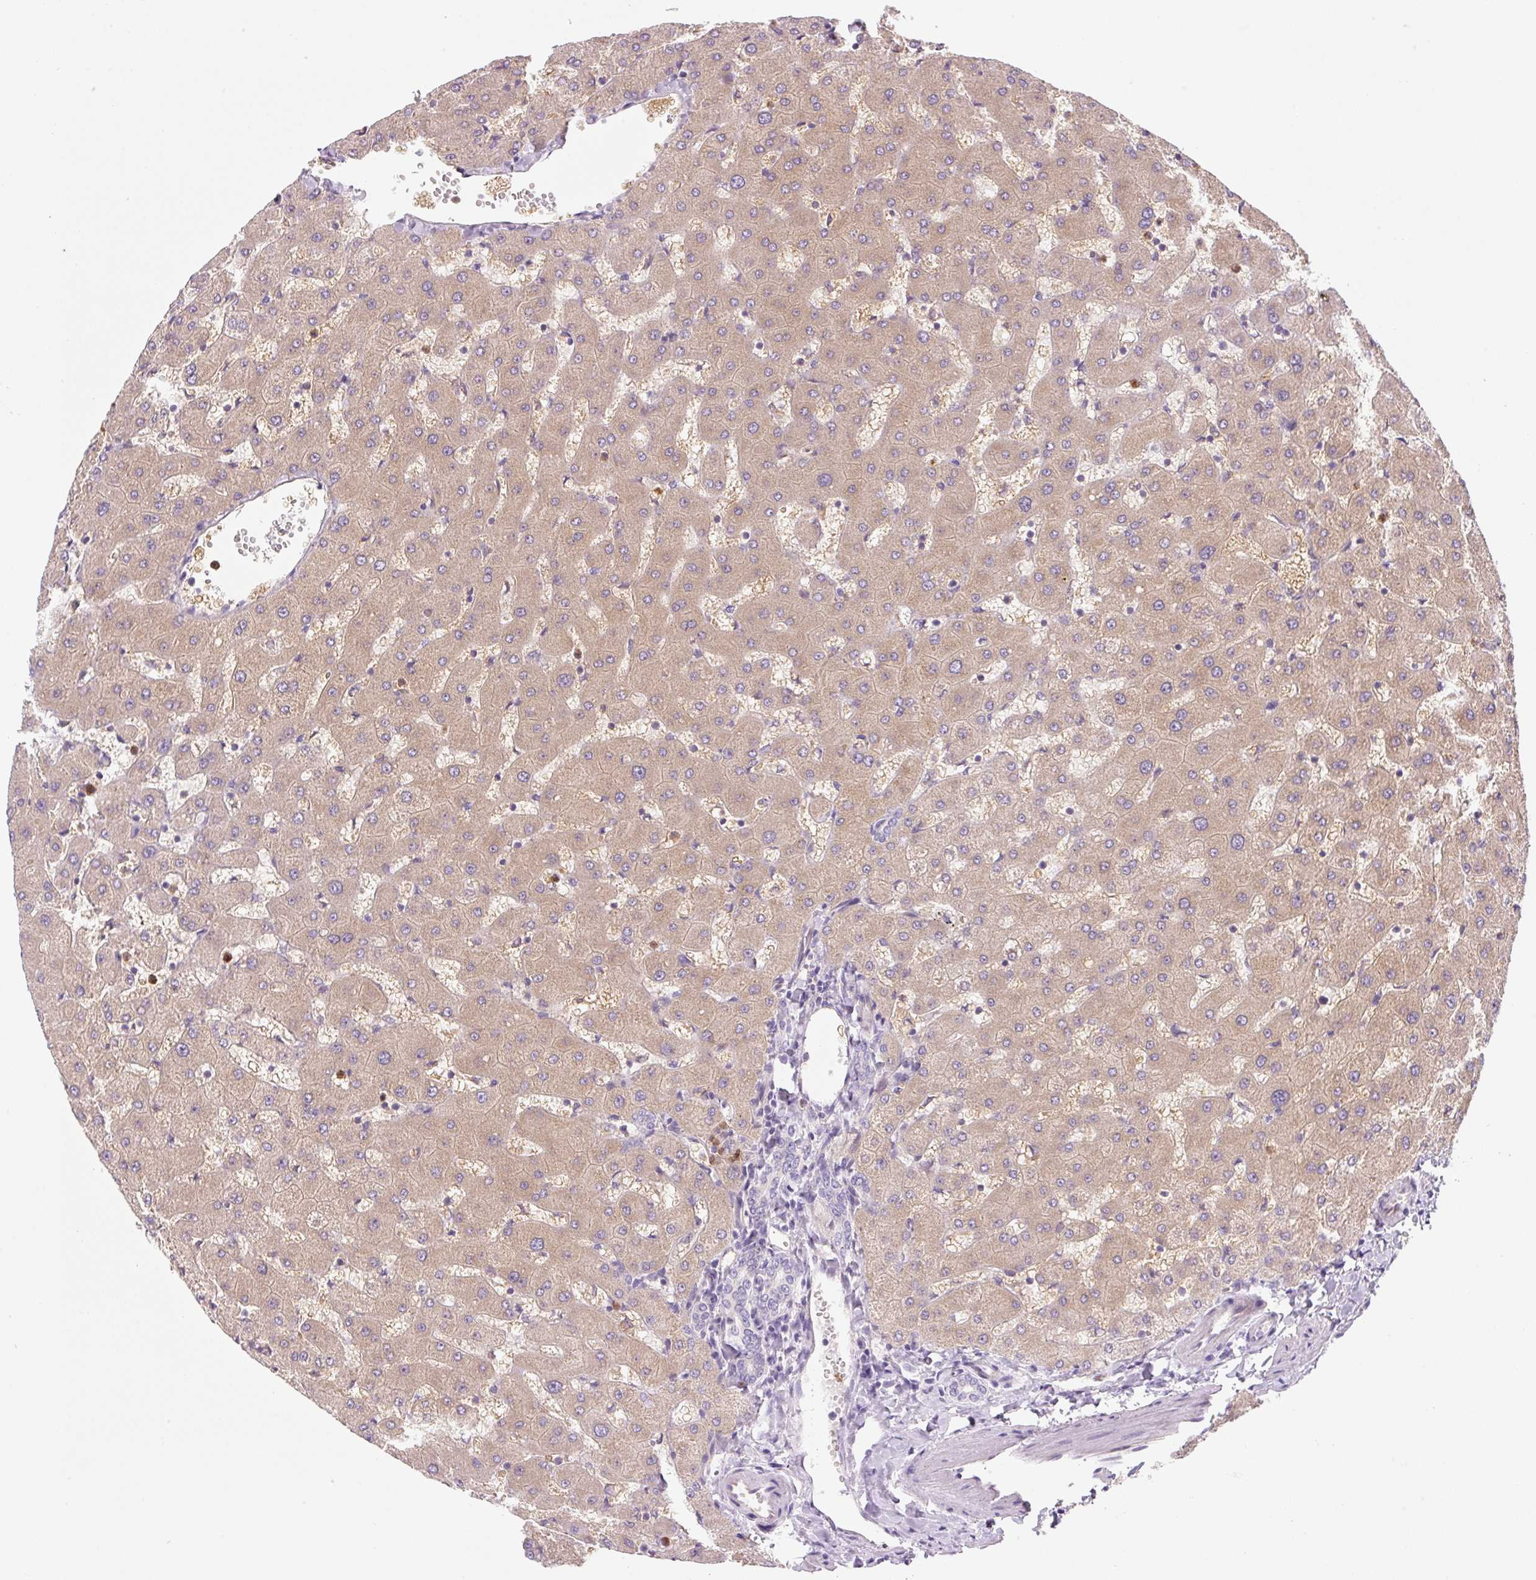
{"staining": {"intensity": "weak", "quantity": "<25%", "location": "cytoplasmic/membranous"}, "tissue": "liver", "cell_type": "Cholangiocytes", "image_type": "normal", "snomed": [{"axis": "morphology", "description": "Normal tissue, NOS"}, {"axis": "topography", "description": "Liver"}], "caption": "IHC histopathology image of benign liver: human liver stained with DAB (3,3'-diaminobenzidine) displays no significant protein positivity in cholangiocytes.", "gene": "OMA1", "patient": {"sex": "female", "age": 63}}